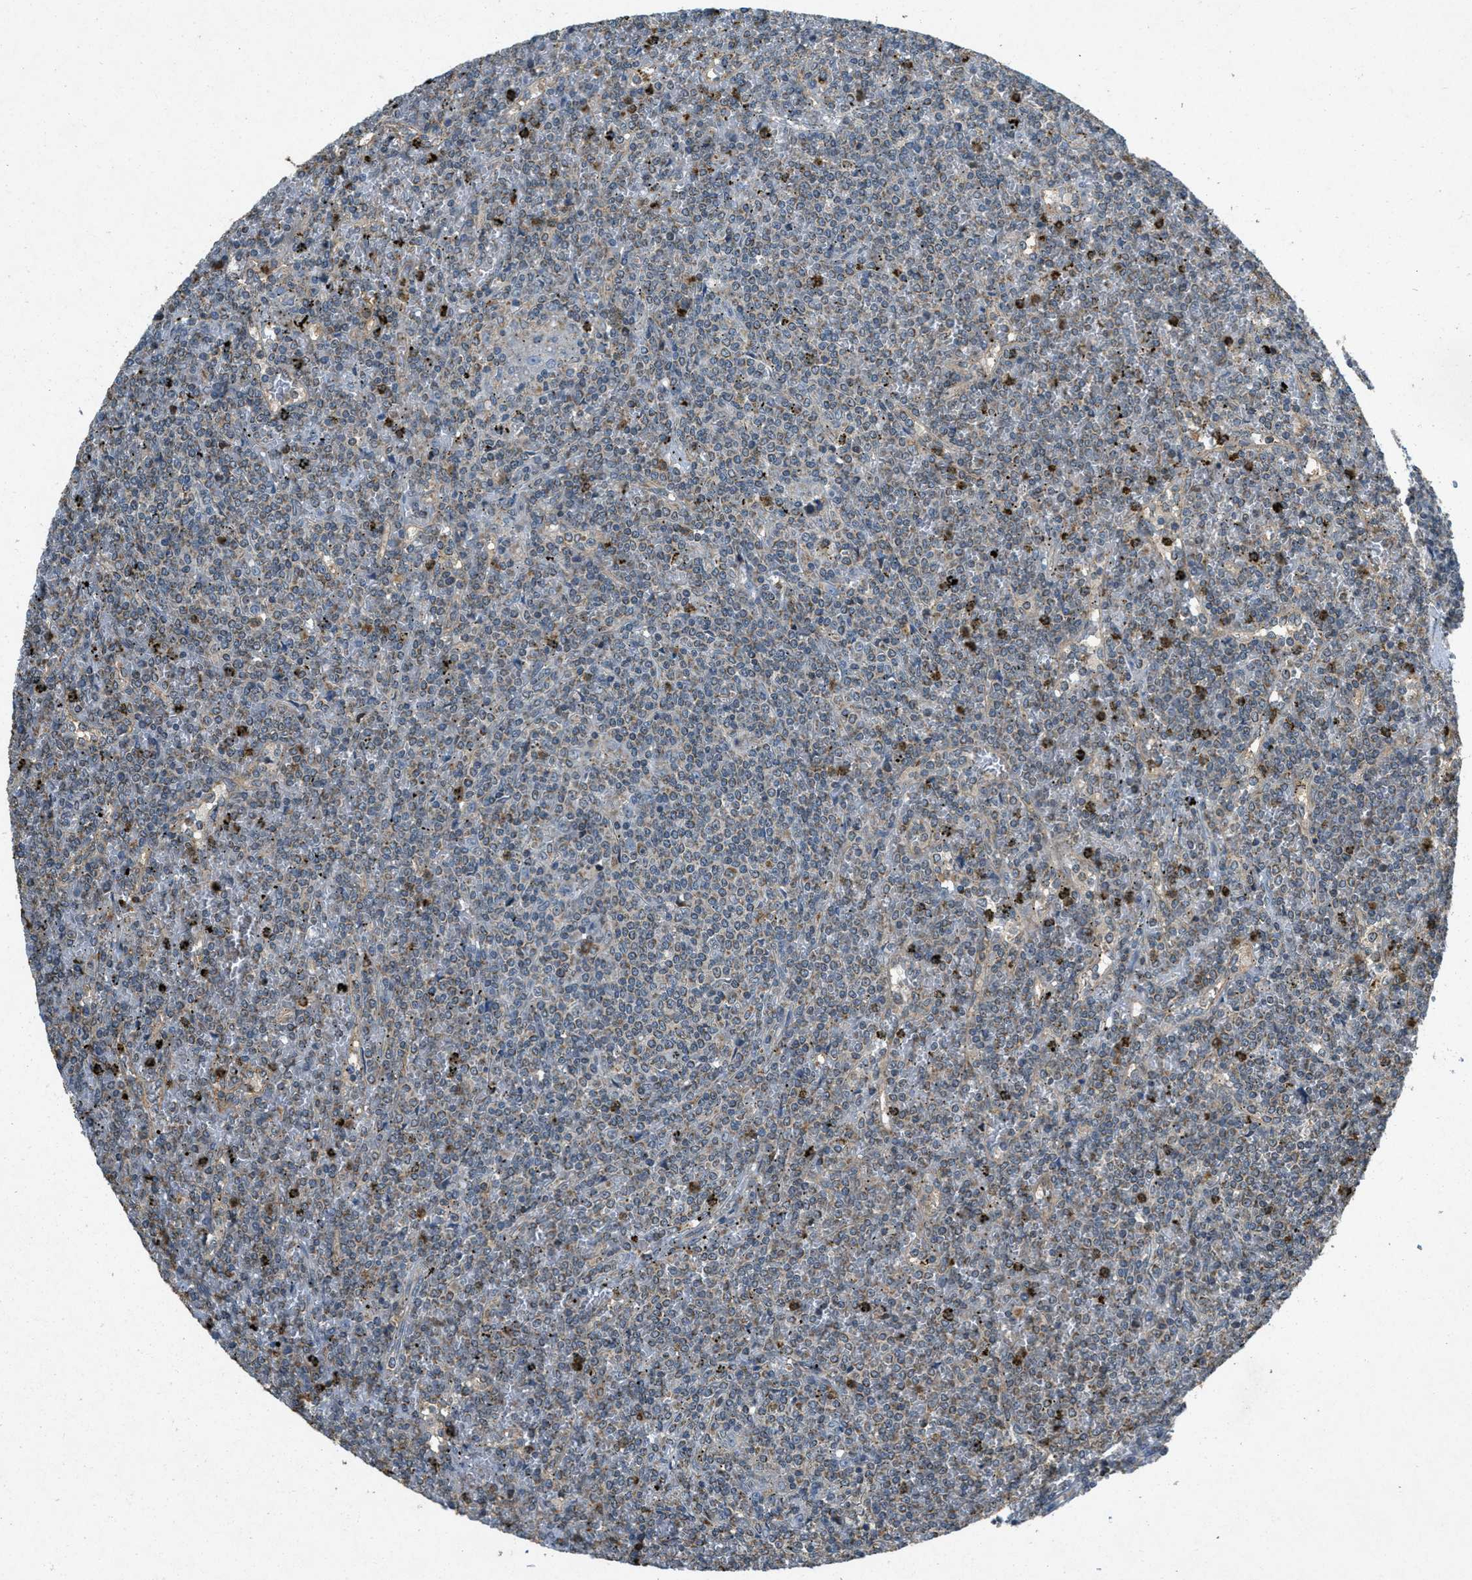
{"staining": {"intensity": "weak", "quantity": "<25%", "location": "cytoplasmic/membranous"}, "tissue": "lymphoma", "cell_type": "Tumor cells", "image_type": "cancer", "snomed": [{"axis": "morphology", "description": "Malignant lymphoma, non-Hodgkin's type, Low grade"}, {"axis": "topography", "description": "Spleen"}], "caption": "Tumor cells are negative for protein expression in human malignant lymphoma, non-Hodgkin's type (low-grade).", "gene": "PPP1R15A", "patient": {"sex": "female", "age": 19}}